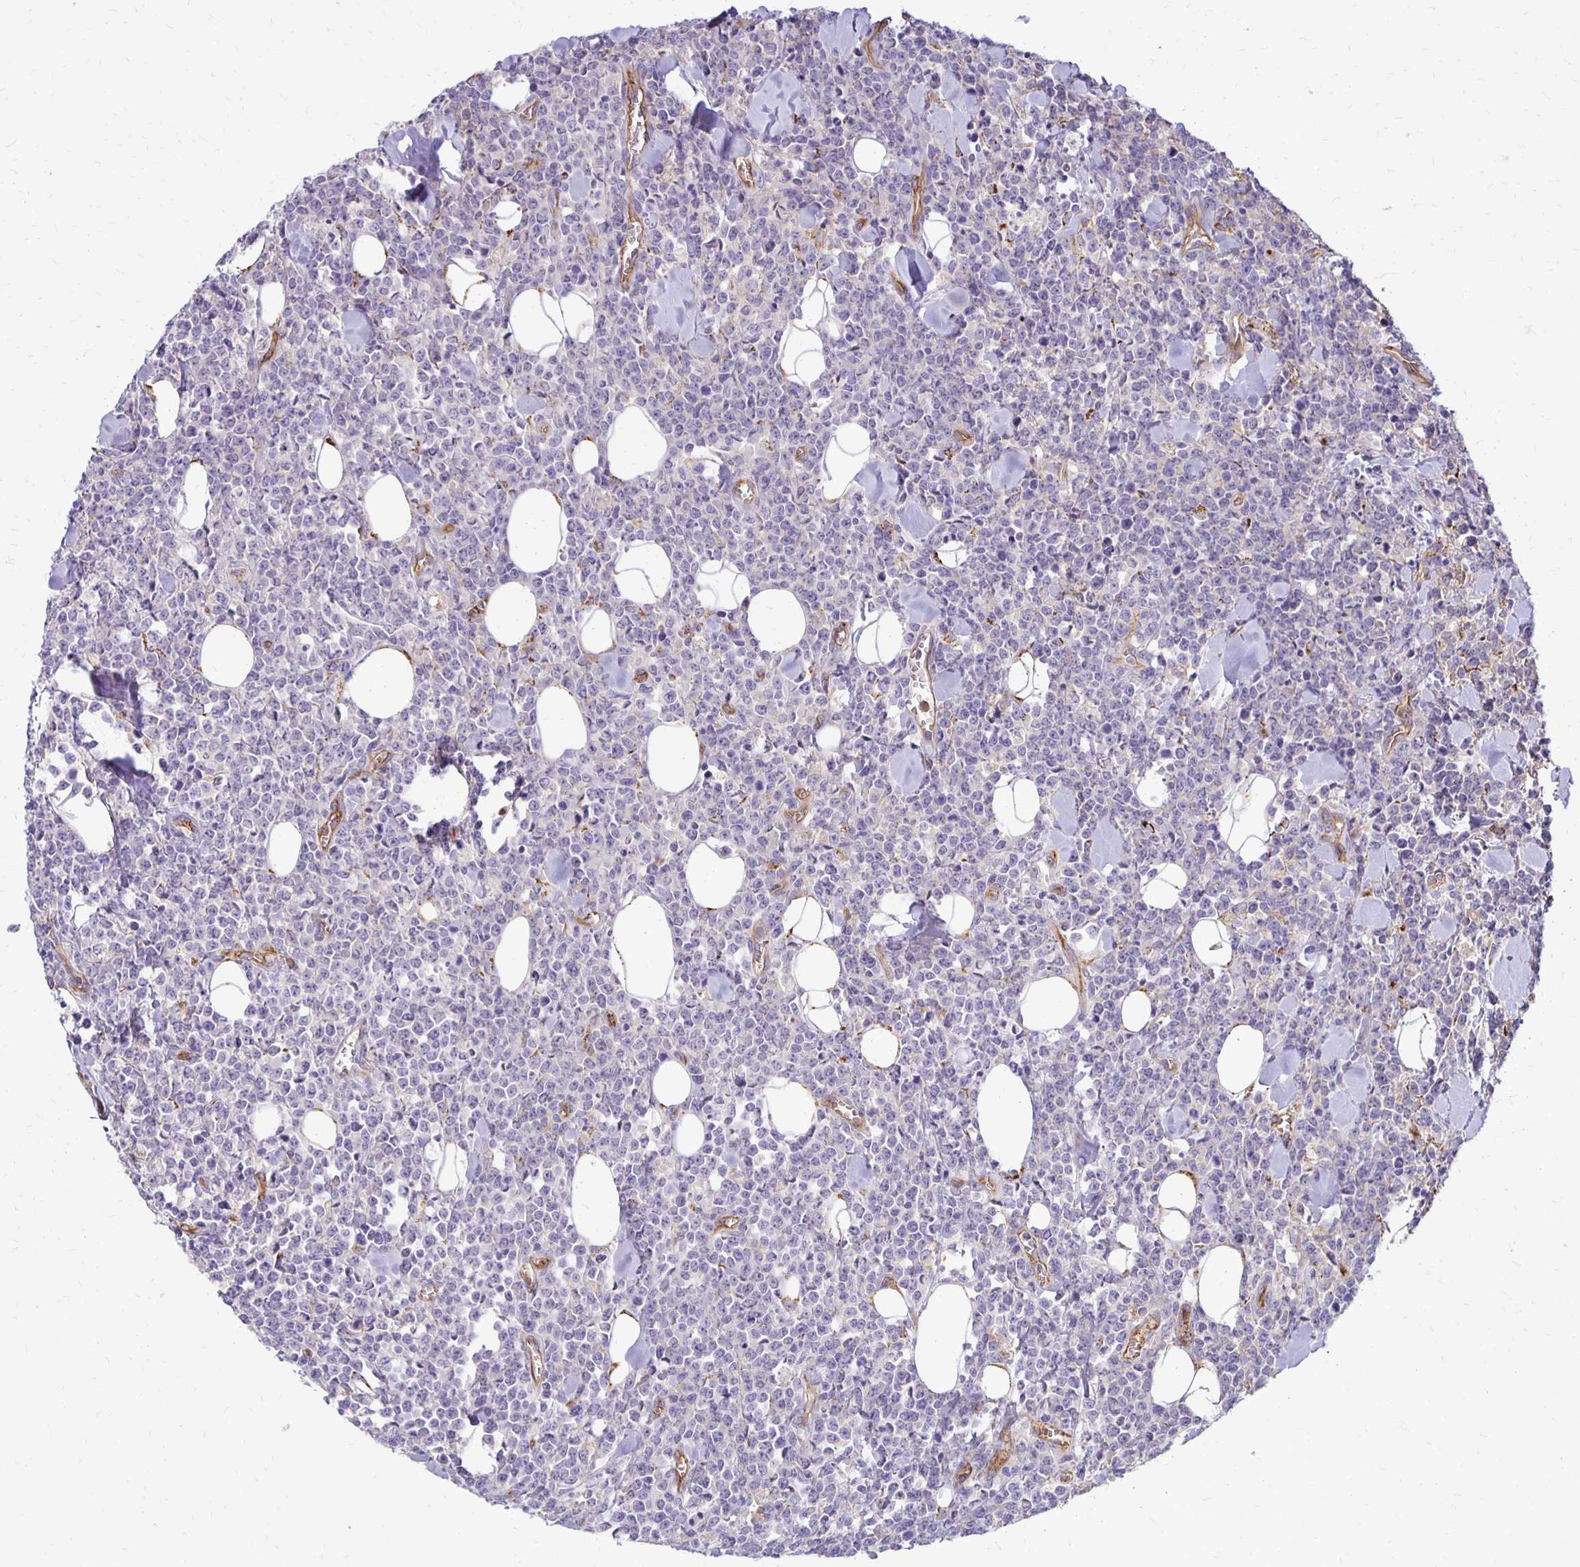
{"staining": {"intensity": "negative", "quantity": "none", "location": "none"}, "tissue": "lymphoma", "cell_type": "Tumor cells", "image_type": "cancer", "snomed": [{"axis": "morphology", "description": "Malignant lymphoma, non-Hodgkin's type, High grade"}, {"axis": "topography", "description": "Small intestine"}], "caption": "Micrograph shows no significant protein positivity in tumor cells of malignant lymphoma, non-Hodgkin's type (high-grade).", "gene": "TTYH1", "patient": {"sex": "female", "age": 56}}